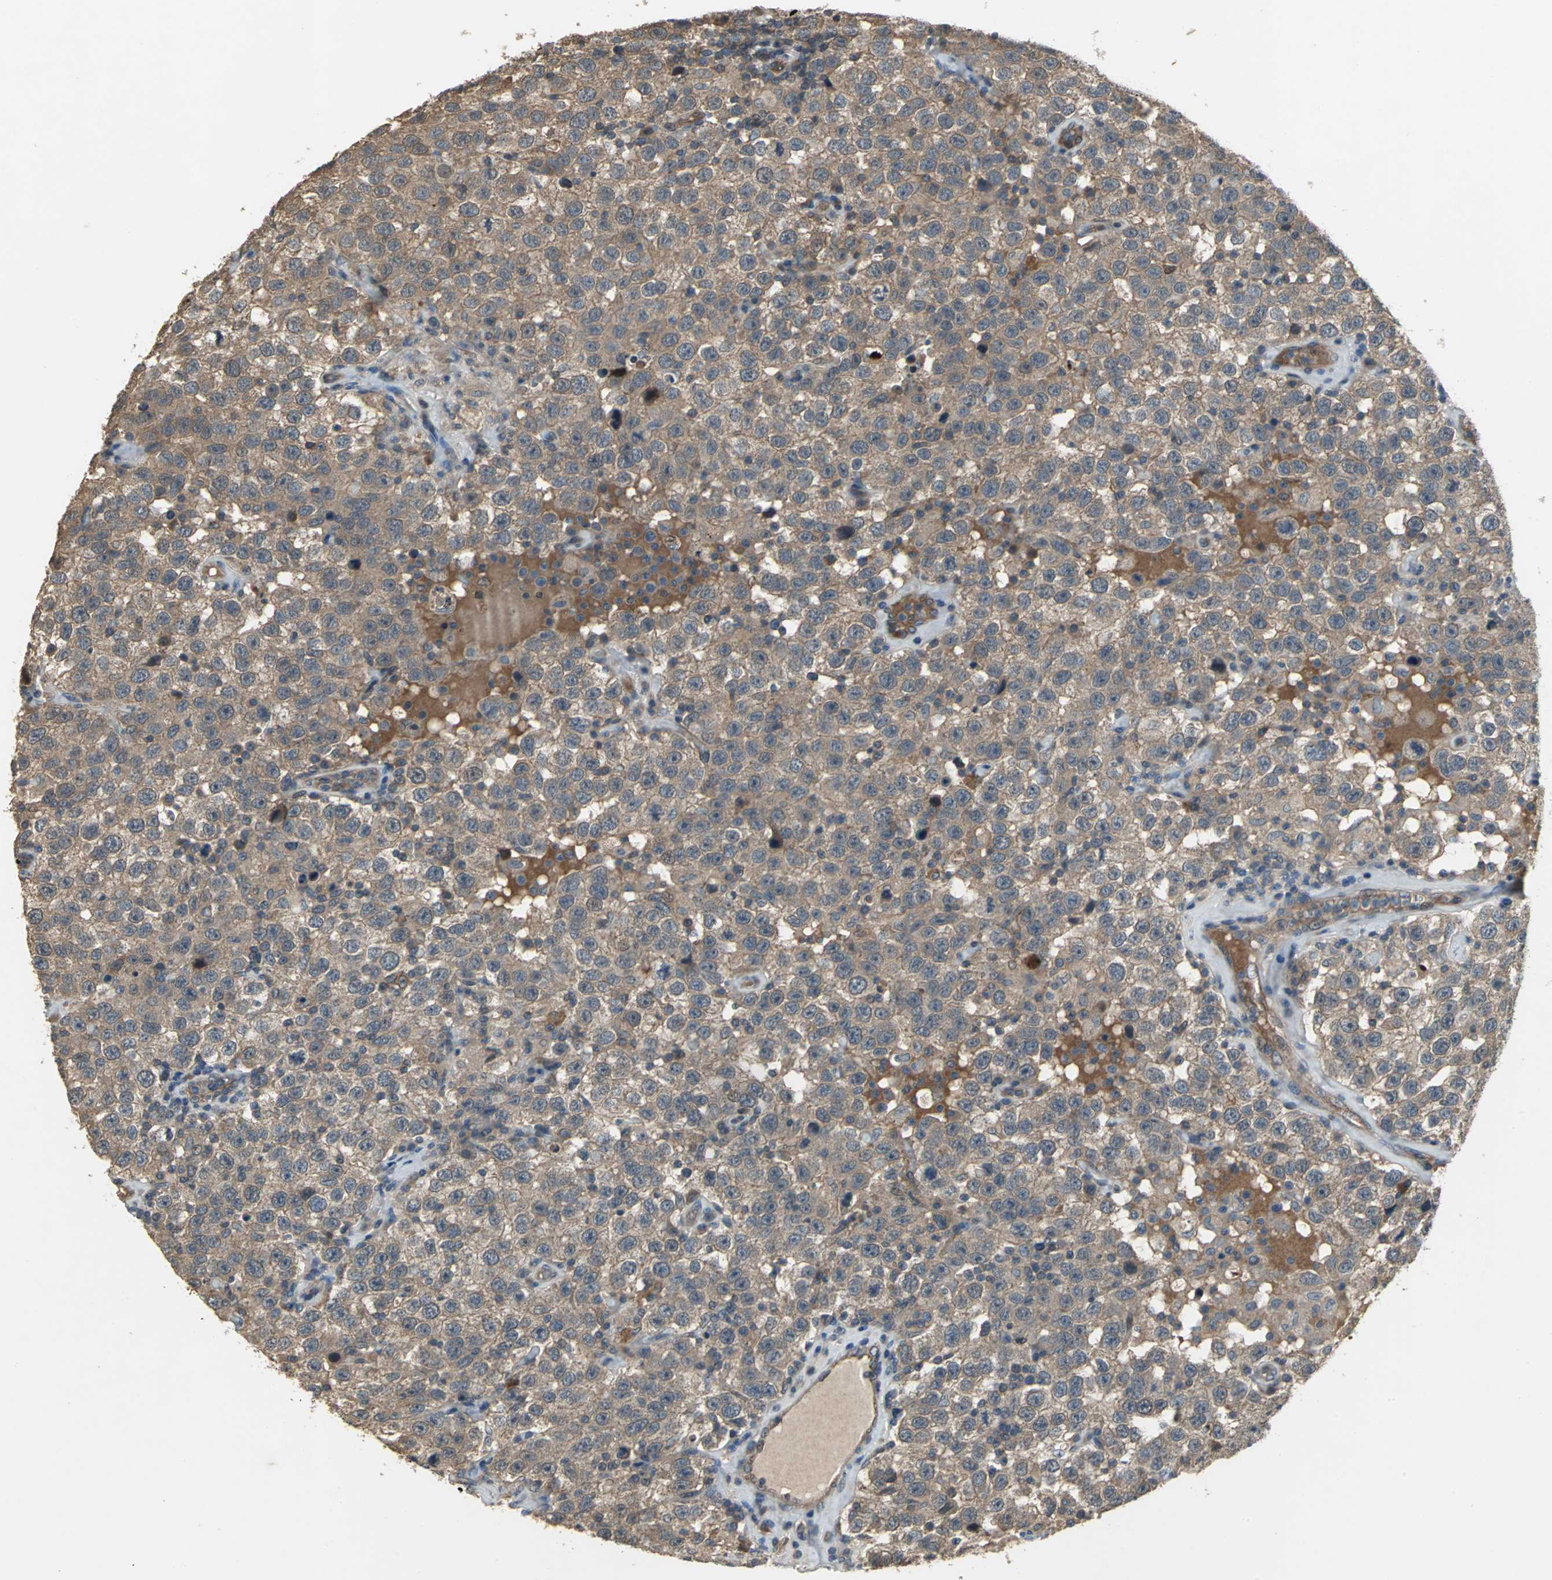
{"staining": {"intensity": "moderate", "quantity": ">75%", "location": "cytoplasmic/membranous"}, "tissue": "testis cancer", "cell_type": "Tumor cells", "image_type": "cancer", "snomed": [{"axis": "morphology", "description": "Seminoma, NOS"}, {"axis": "topography", "description": "Testis"}], "caption": "Testis seminoma stained with a protein marker exhibits moderate staining in tumor cells.", "gene": "MET", "patient": {"sex": "male", "age": 41}}